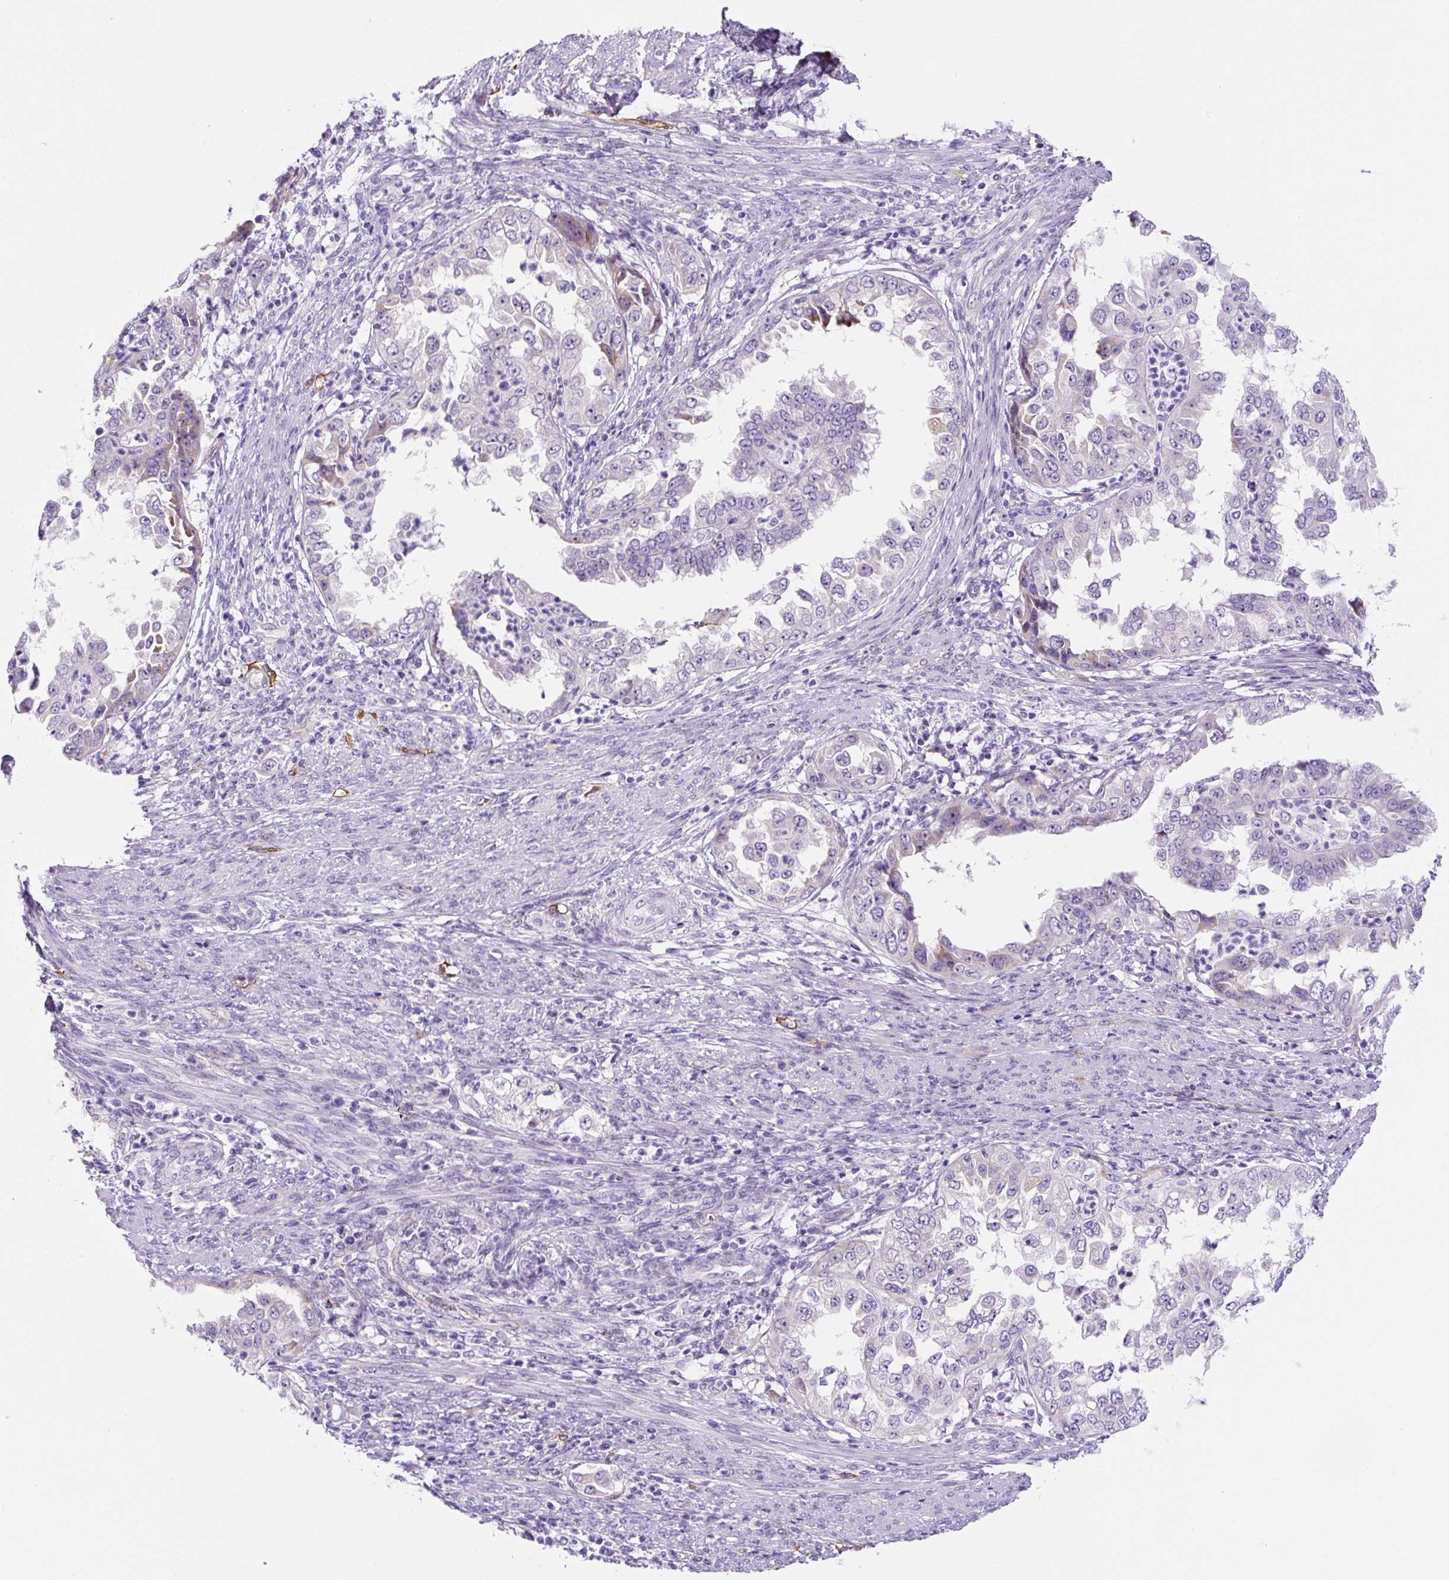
{"staining": {"intensity": "negative", "quantity": "none", "location": "none"}, "tissue": "endometrial cancer", "cell_type": "Tumor cells", "image_type": "cancer", "snomed": [{"axis": "morphology", "description": "Adenocarcinoma, NOS"}, {"axis": "topography", "description": "Endometrium"}], "caption": "This is a photomicrograph of immunohistochemistry (IHC) staining of endometrial adenocarcinoma, which shows no positivity in tumor cells.", "gene": "ASB4", "patient": {"sex": "female", "age": 85}}